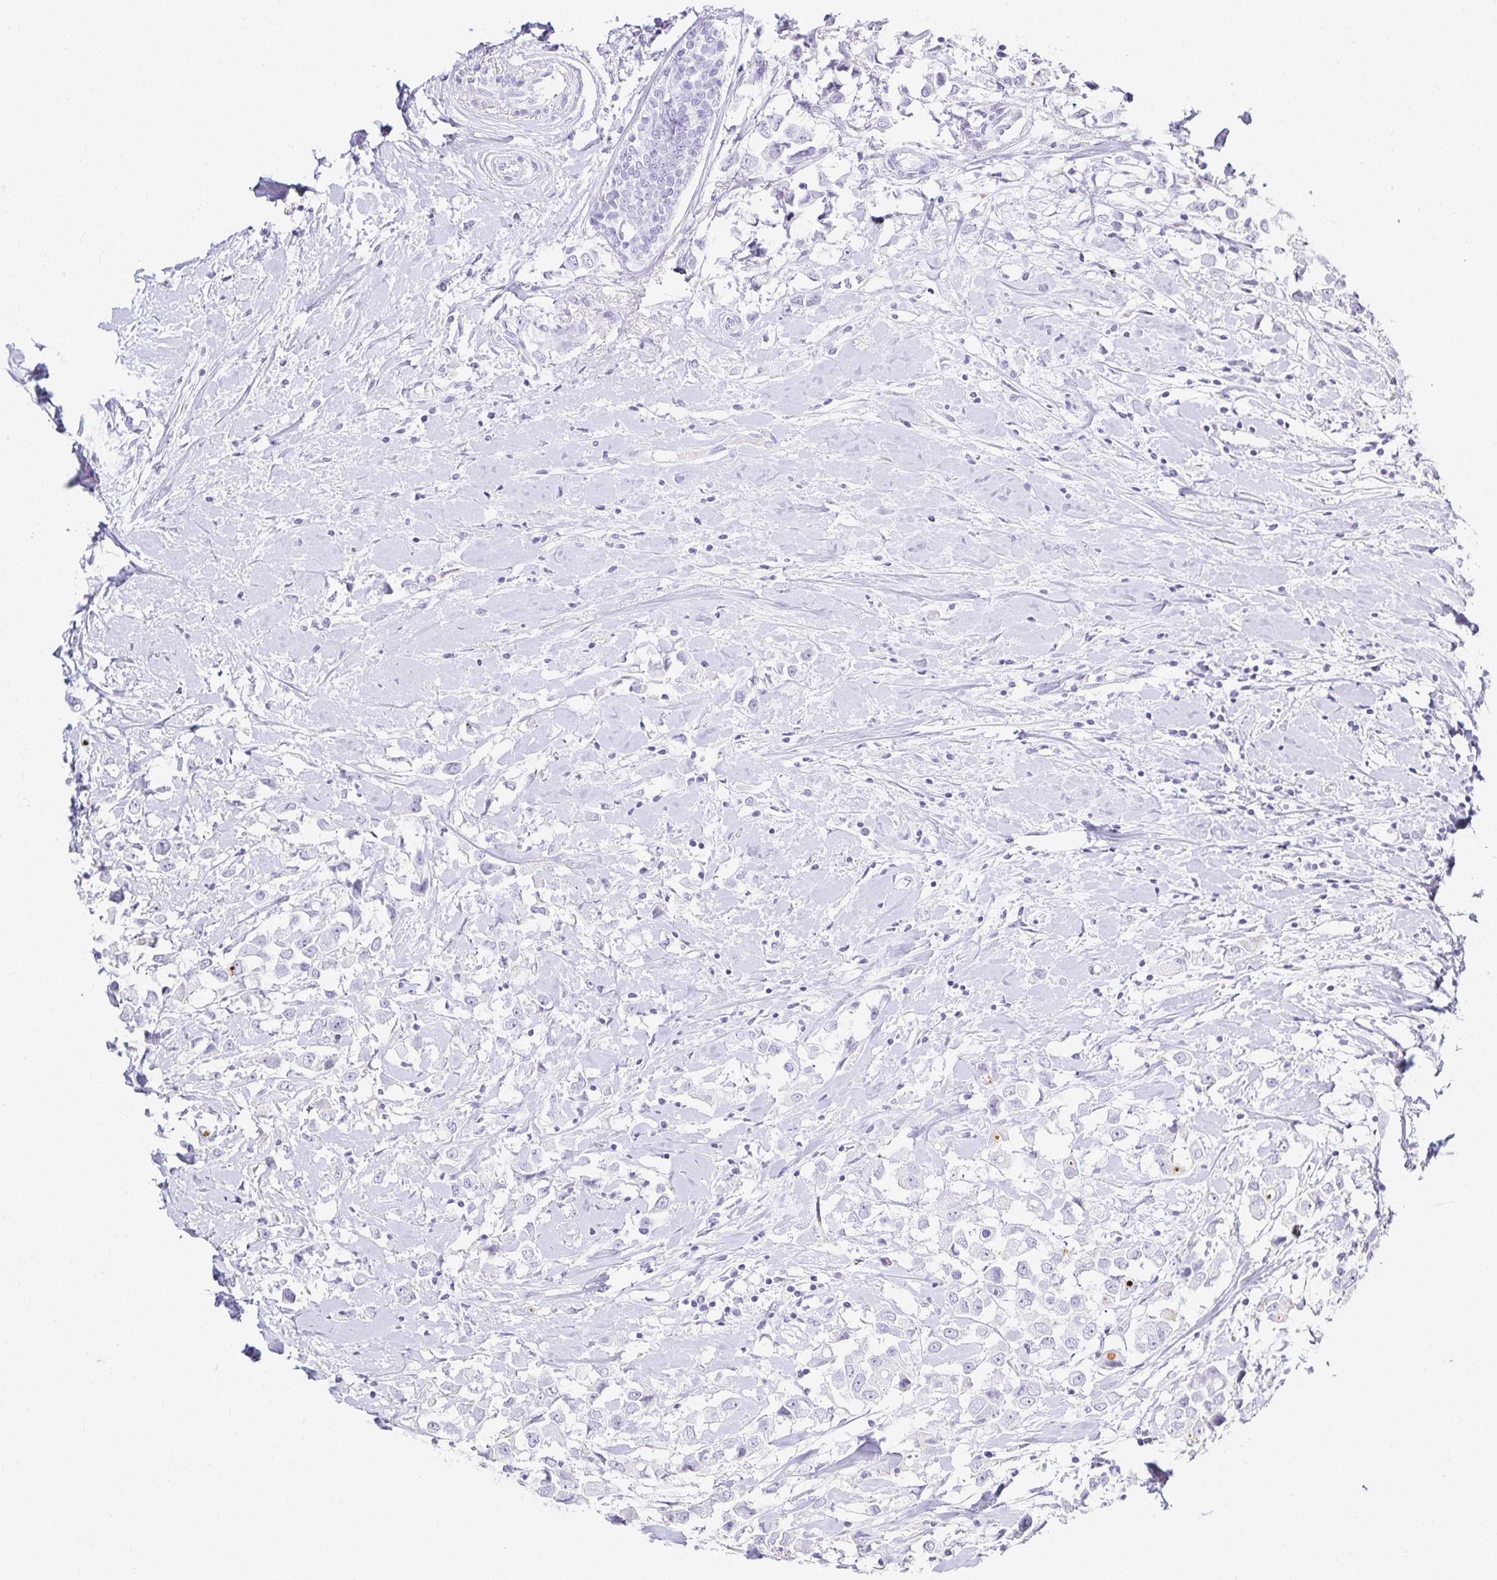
{"staining": {"intensity": "negative", "quantity": "none", "location": "none"}, "tissue": "breast cancer", "cell_type": "Tumor cells", "image_type": "cancer", "snomed": [{"axis": "morphology", "description": "Duct carcinoma"}, {"axis": "topography", "description": "Breast"}], "caption": "Protein analysis of breast infiltrating ductal carcinoma shows no significant positivity in tumor cells.", "gene": "GP2", "patient": {"sex": "female", "age": 61}}